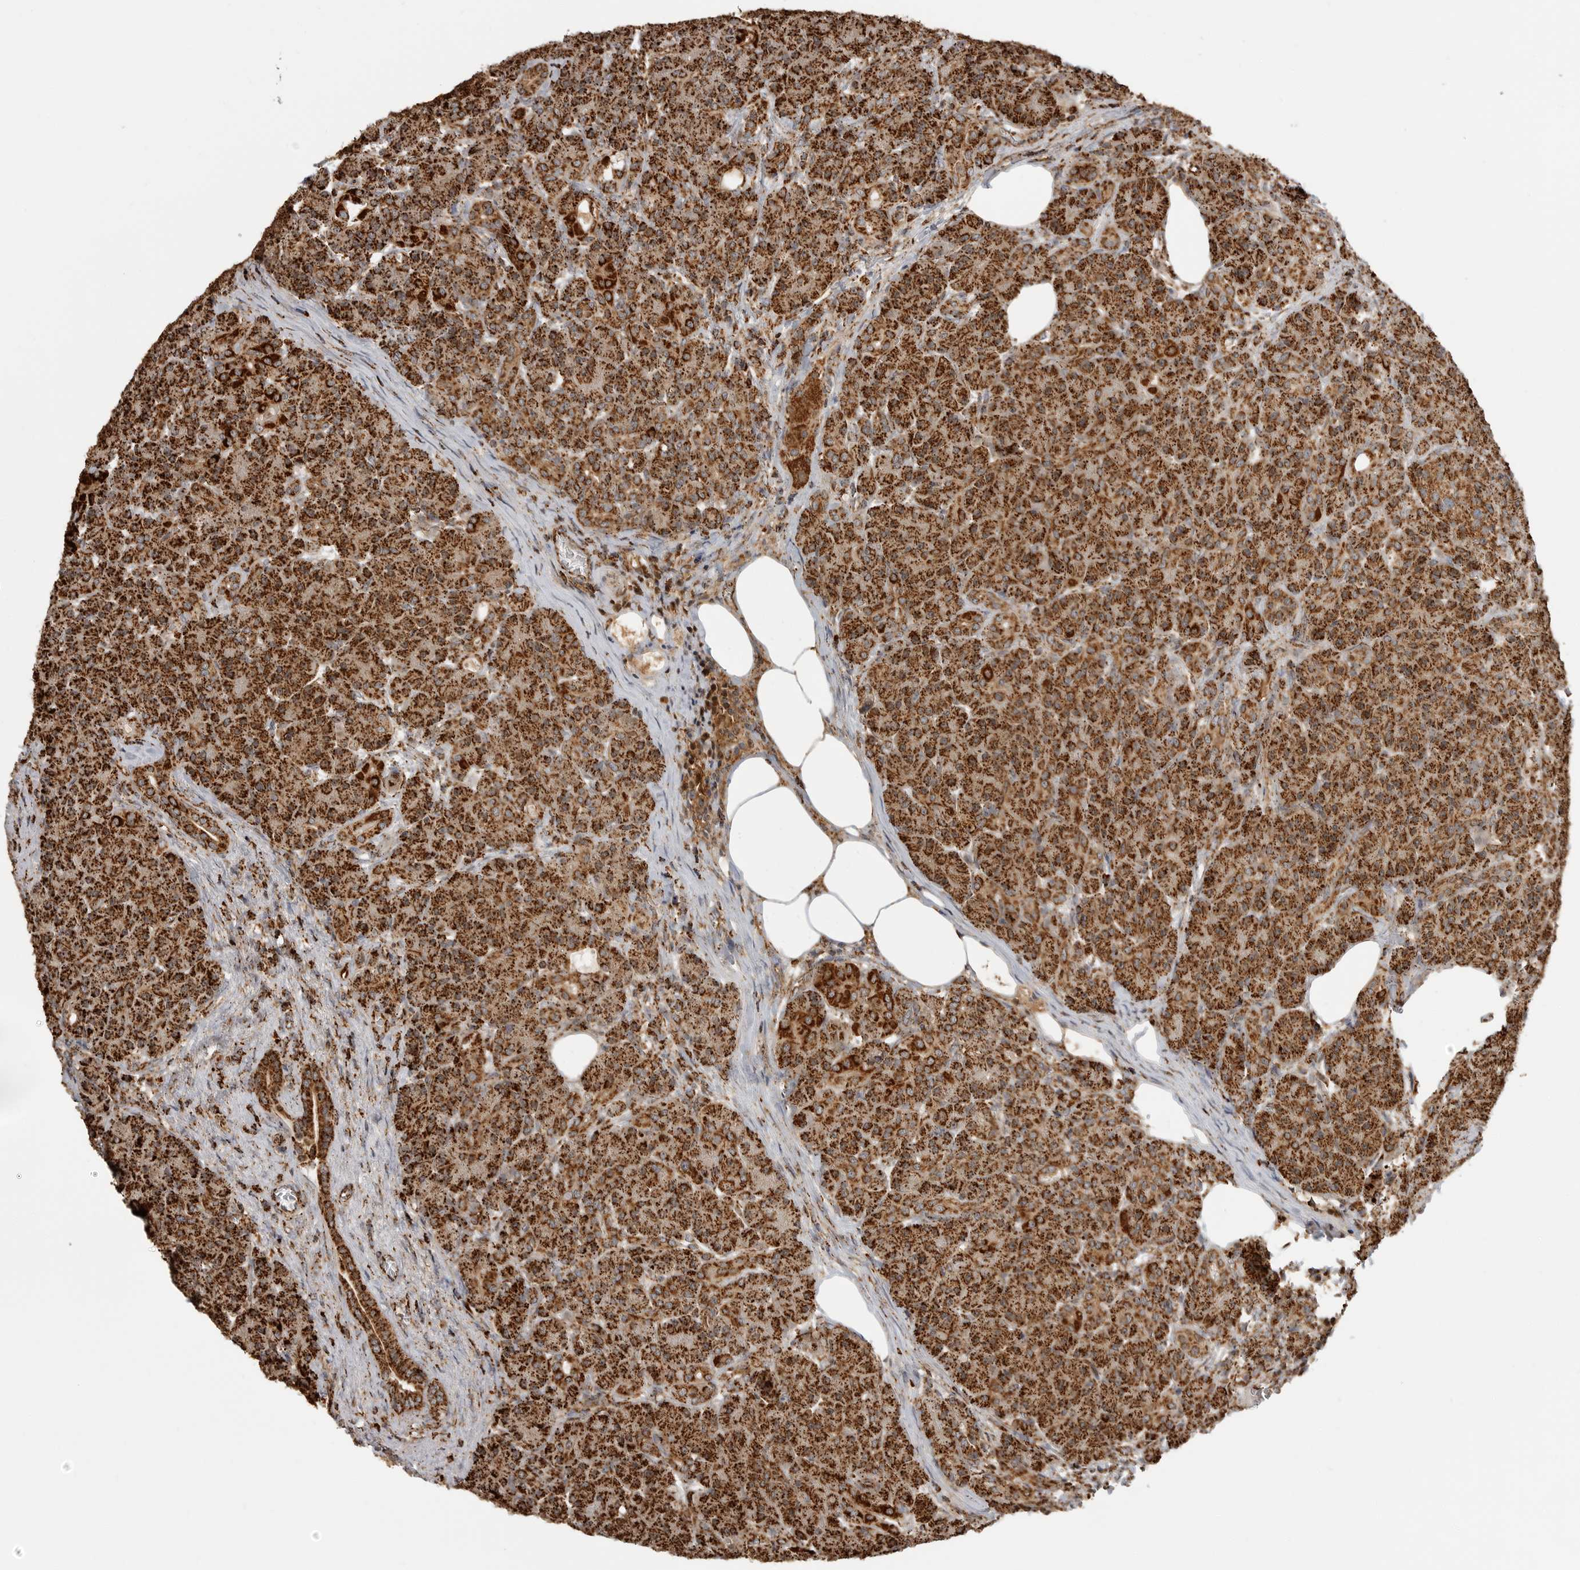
{"staining": {"intensity": "strong", "quantity": ">75%", "location": "cytoplasmic/membranous"}, "tissue": "pancreas", "cell_type": "Exocrine glandular cells", "image_type": "normal", "snomed": [{"axis": "morphology", "description": "Normal tissue, NOS"}, {"axis": "topography", "description": "Pancreas"}], "caption": "Immunohistochemistry (IHC) (DAB) staining of unremarkable human pancreas displays strong cytoplasmic/membranous protein staining in about >75% of exocrine glandular cells. The protein is shown in brown color, while the nuclei are stained blue.", "gene": "BMP2K", "patient": {"sex": "male", "age": 63}}